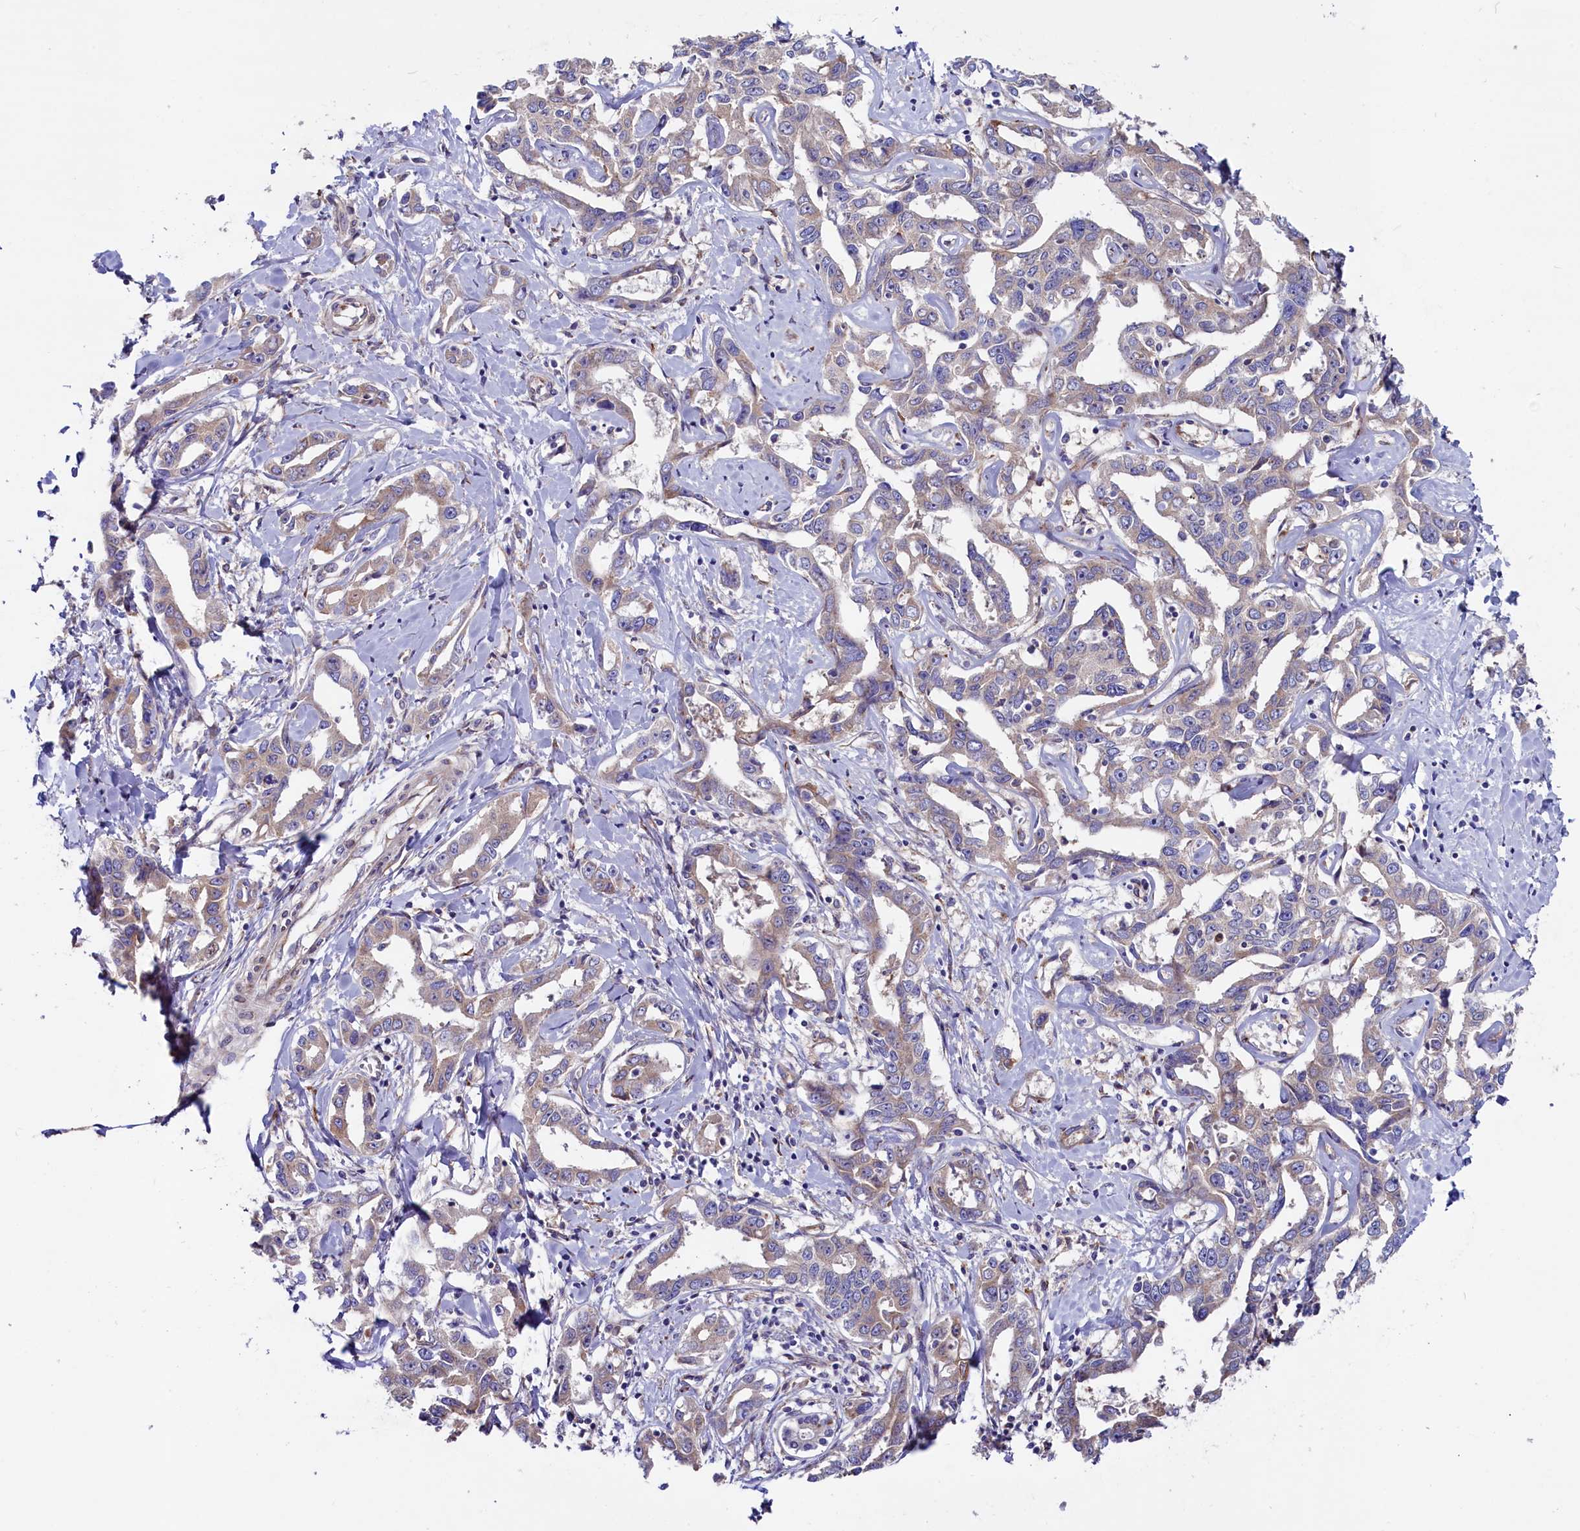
{"staining": {"intensity": "weak", "quantity": "25%-75%", "location": "cytoplasmic/membranous"}, "tissue": "liver cancer", "cell_type": "Tumor cells", "image_type": "cancer", "snomed": [{"axis": "morphology", "description": "Cholangiocarcinoma"}, {"axis": "topography", "description": "Liver"}], "caption": "A high-resolution histopathology image shows immunohistochemistry staining of cholangiocarcinoma (liver), which exhibits weak cytoplasmic/membranous positivity in about 25%-75% of tumor cells.", "gene": "GPR108", "patient": {"sex": "male", "age": 59}}